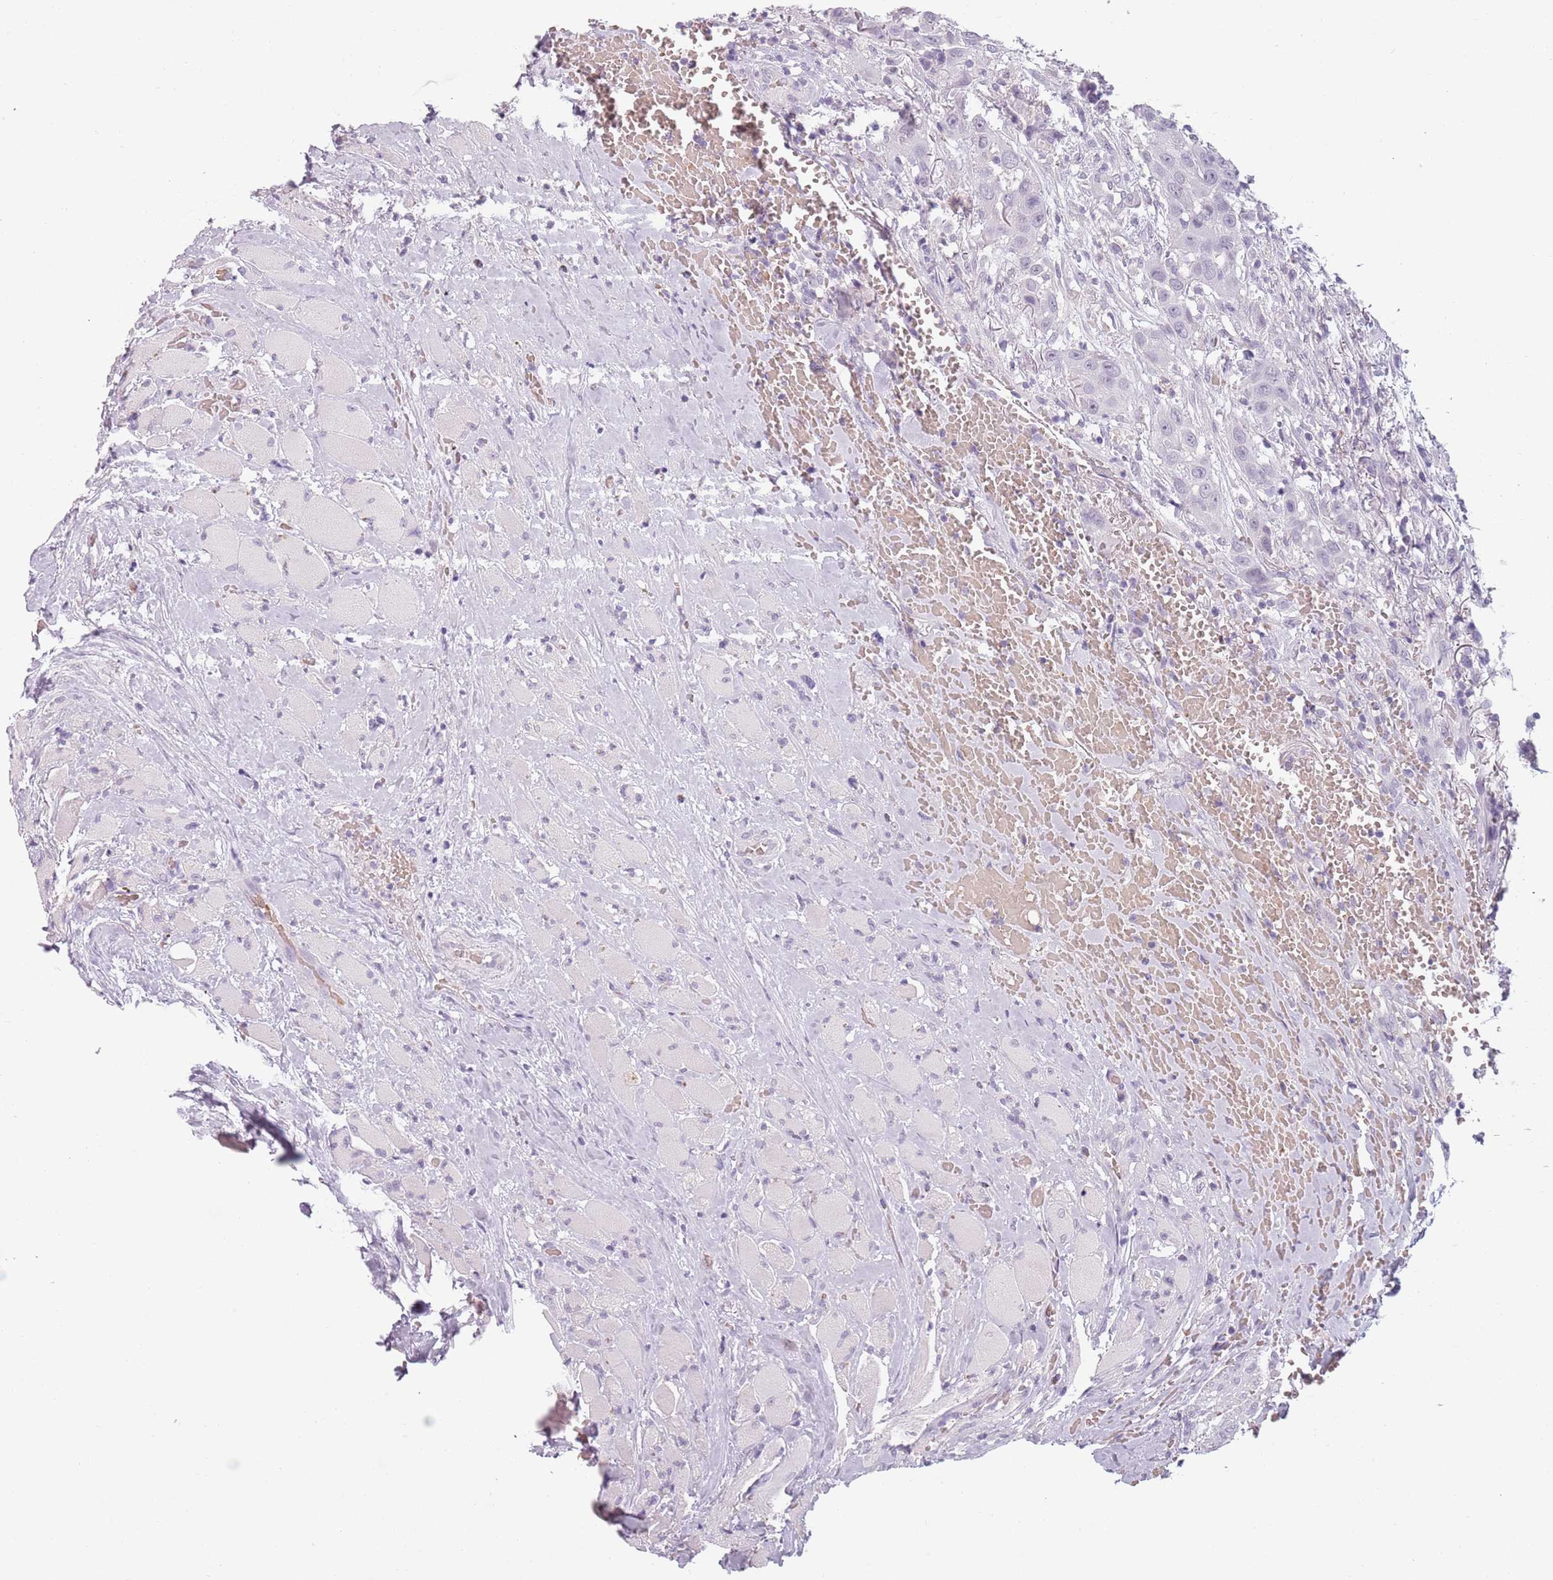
{"staining": {"intensity": "negative", "quantity": "none", "location": "none"}, "tissue": "head and neck cancer", "cell_type": "Tumor cells", "image_type": "cancer", "snomed": [{"axis": "morphology", "description": "Squamous cell carcinoma, NOS"}, {"axis": "topography", "description": "Head-Neck"}], "caption": "The immunohistochemistry photomicrograph has no significant expression in tumor cells of head and neck cancer (squamous cell carcinoma) tissue.", "gene": "PIEZO1", "patient": {"sex": "male", "age": 81}}